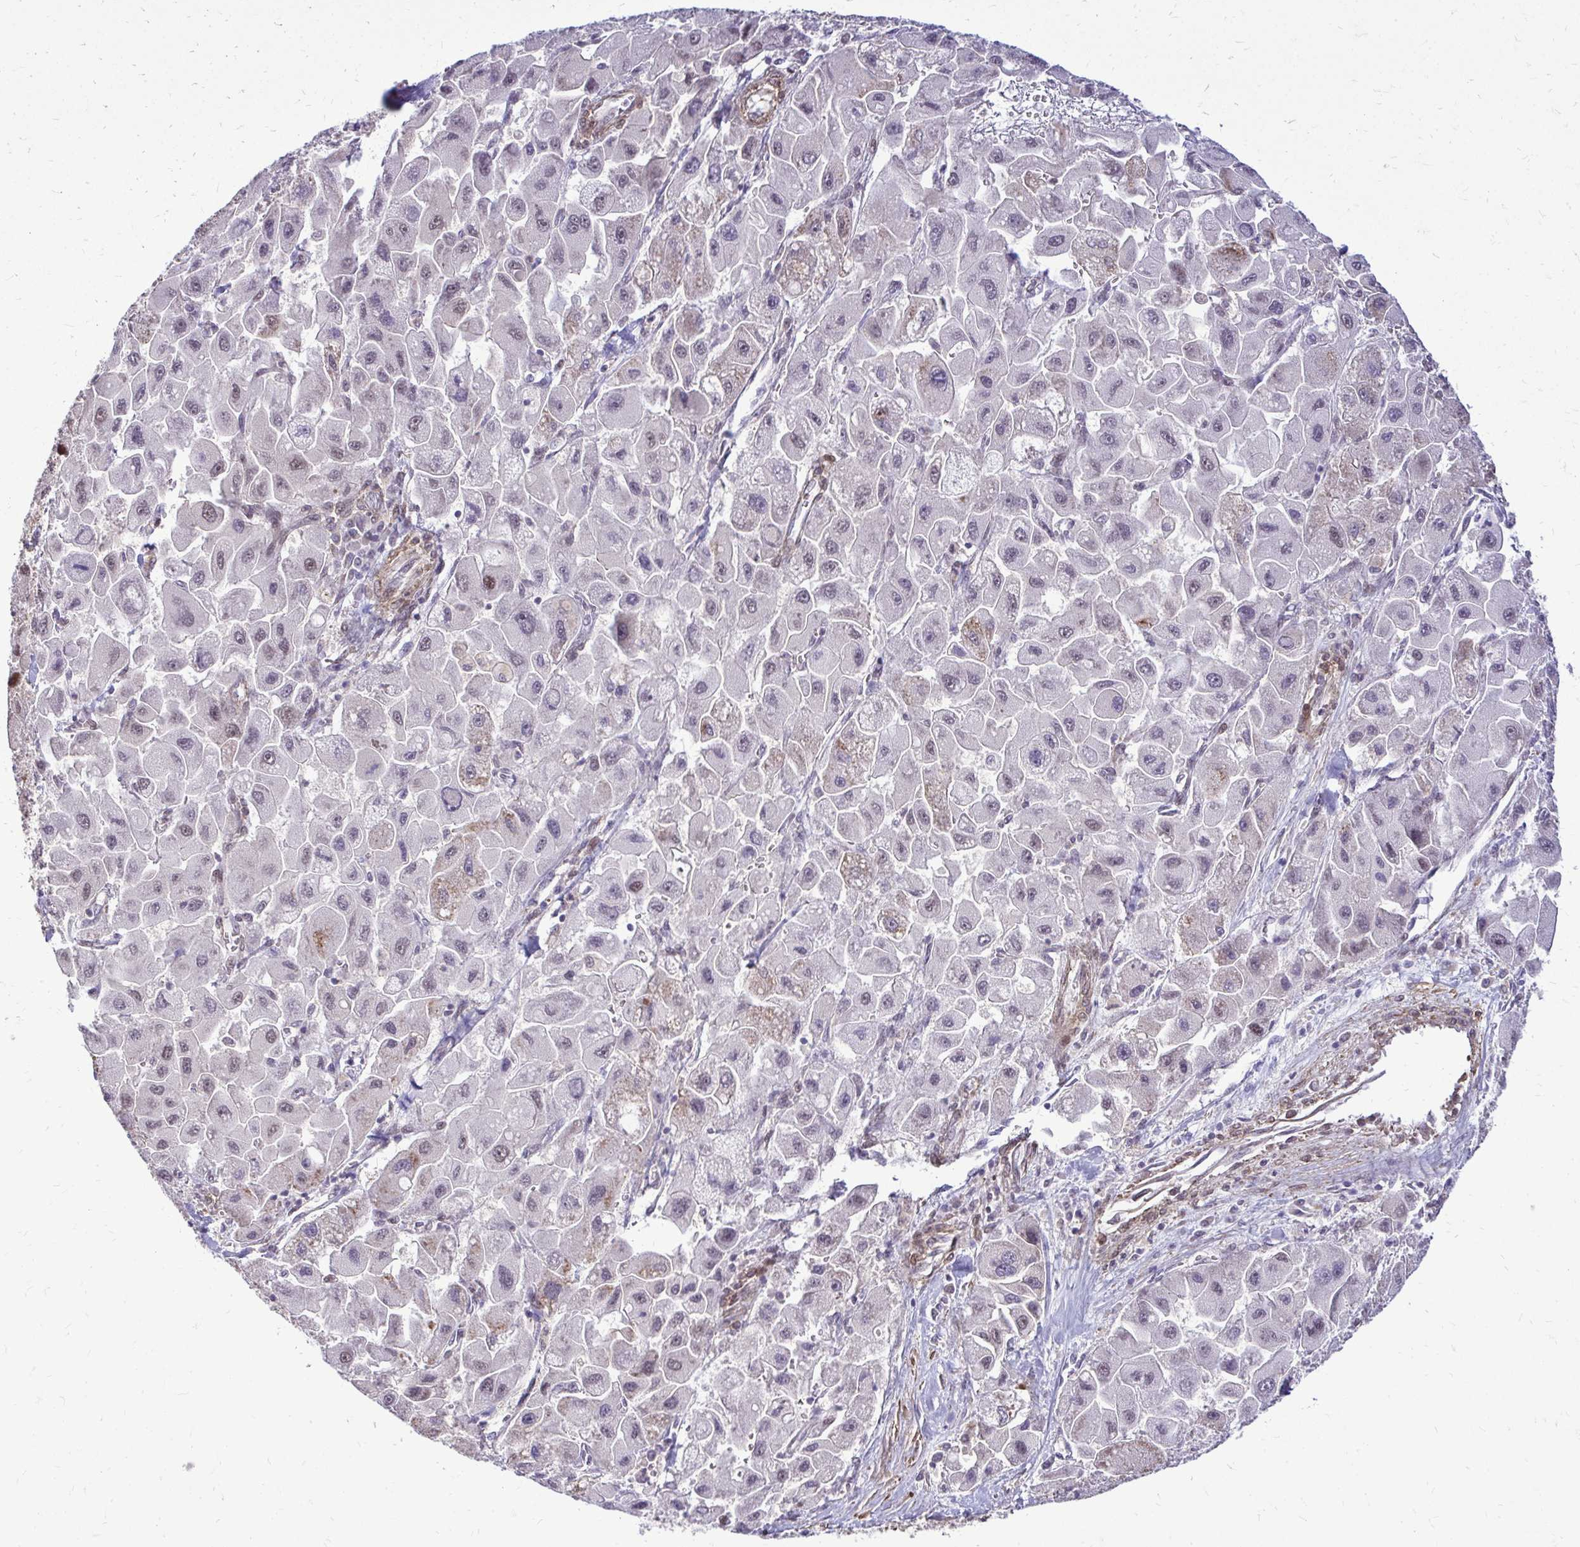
{"staining": {"intensity": "weak", "quantity": "<25%", "location": "nuclear"}, "tissue": "liver cancer", "cell_type": "Tumor cells", "image_type": "cancer", "snomed": [{"axis": "morphology", "description": "Carcinoma, Hepatocellular, NOS"}, {"axis": "topography", "description": "Liver"}], "caption": "DAB immunohistochemical staining of human liver cancer reveals no significant staining in tumor cells.", "gene": "TRIP6", "patient": {"sex": "male", "age": 24}}